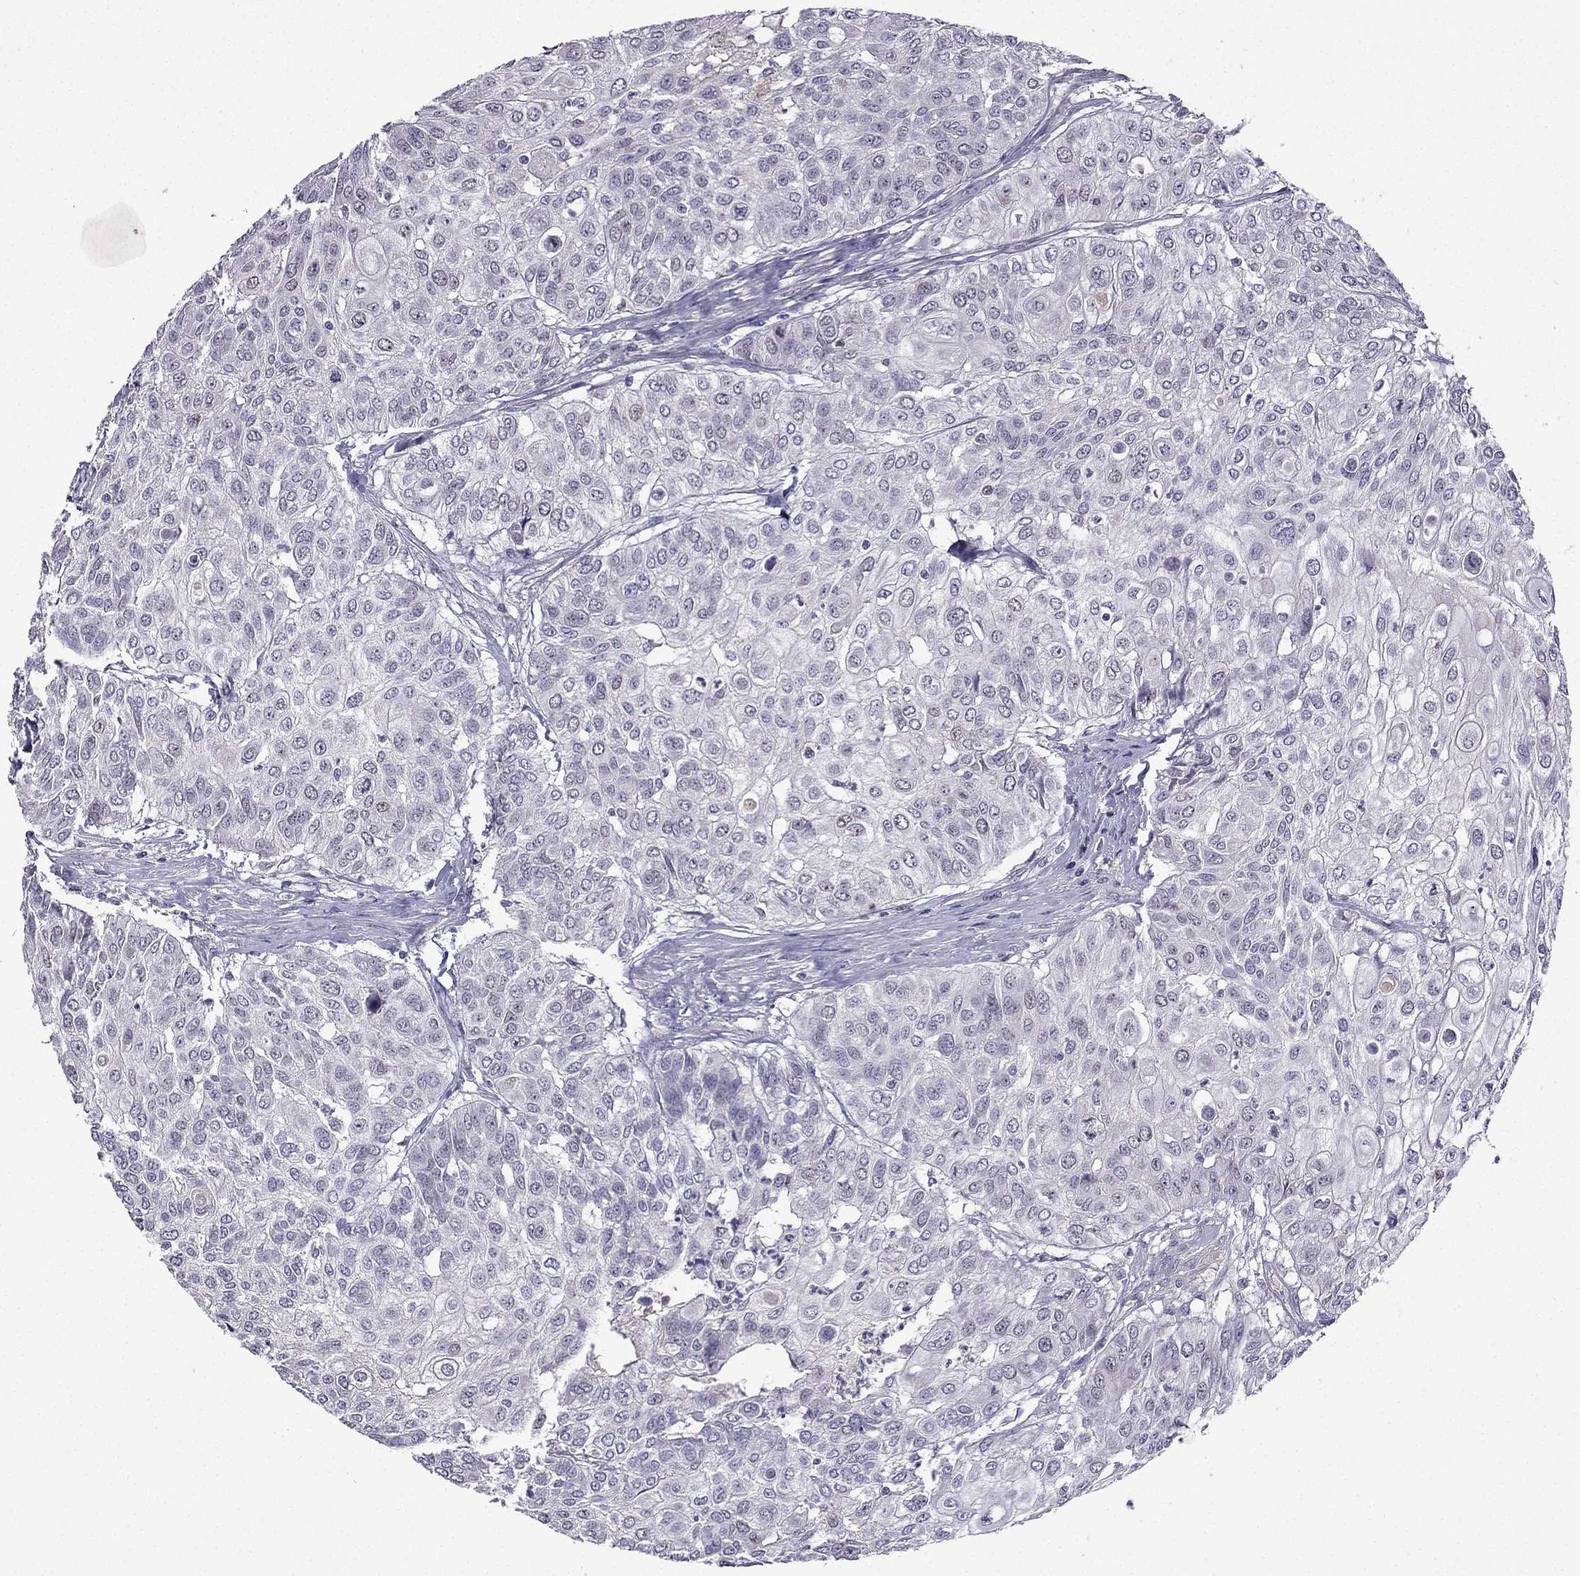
{"staining": {"intensity": "negative", "quantity": "none", "location": "none"}, "tissue": "urothelial cancer", "cell_type": "Tumor cells", "image_type": "cancer", "snomed": [{"axis": "morphology", "description": "Urothelial carcinoma, High grade"}, {"axis": "topography", "description": "Urinary bladder"}], "caption": "Immunohistochemical staining of human urothelial carcinoma (high-grade) demonstrates no significant positivity in tumor cells. (DAB (3,3'-diaminobenzidine) immunohistochemistry with hematoxylin counter stain).", "gene": "UHRF1", "patient": {"sex": "female", "age": 79}}